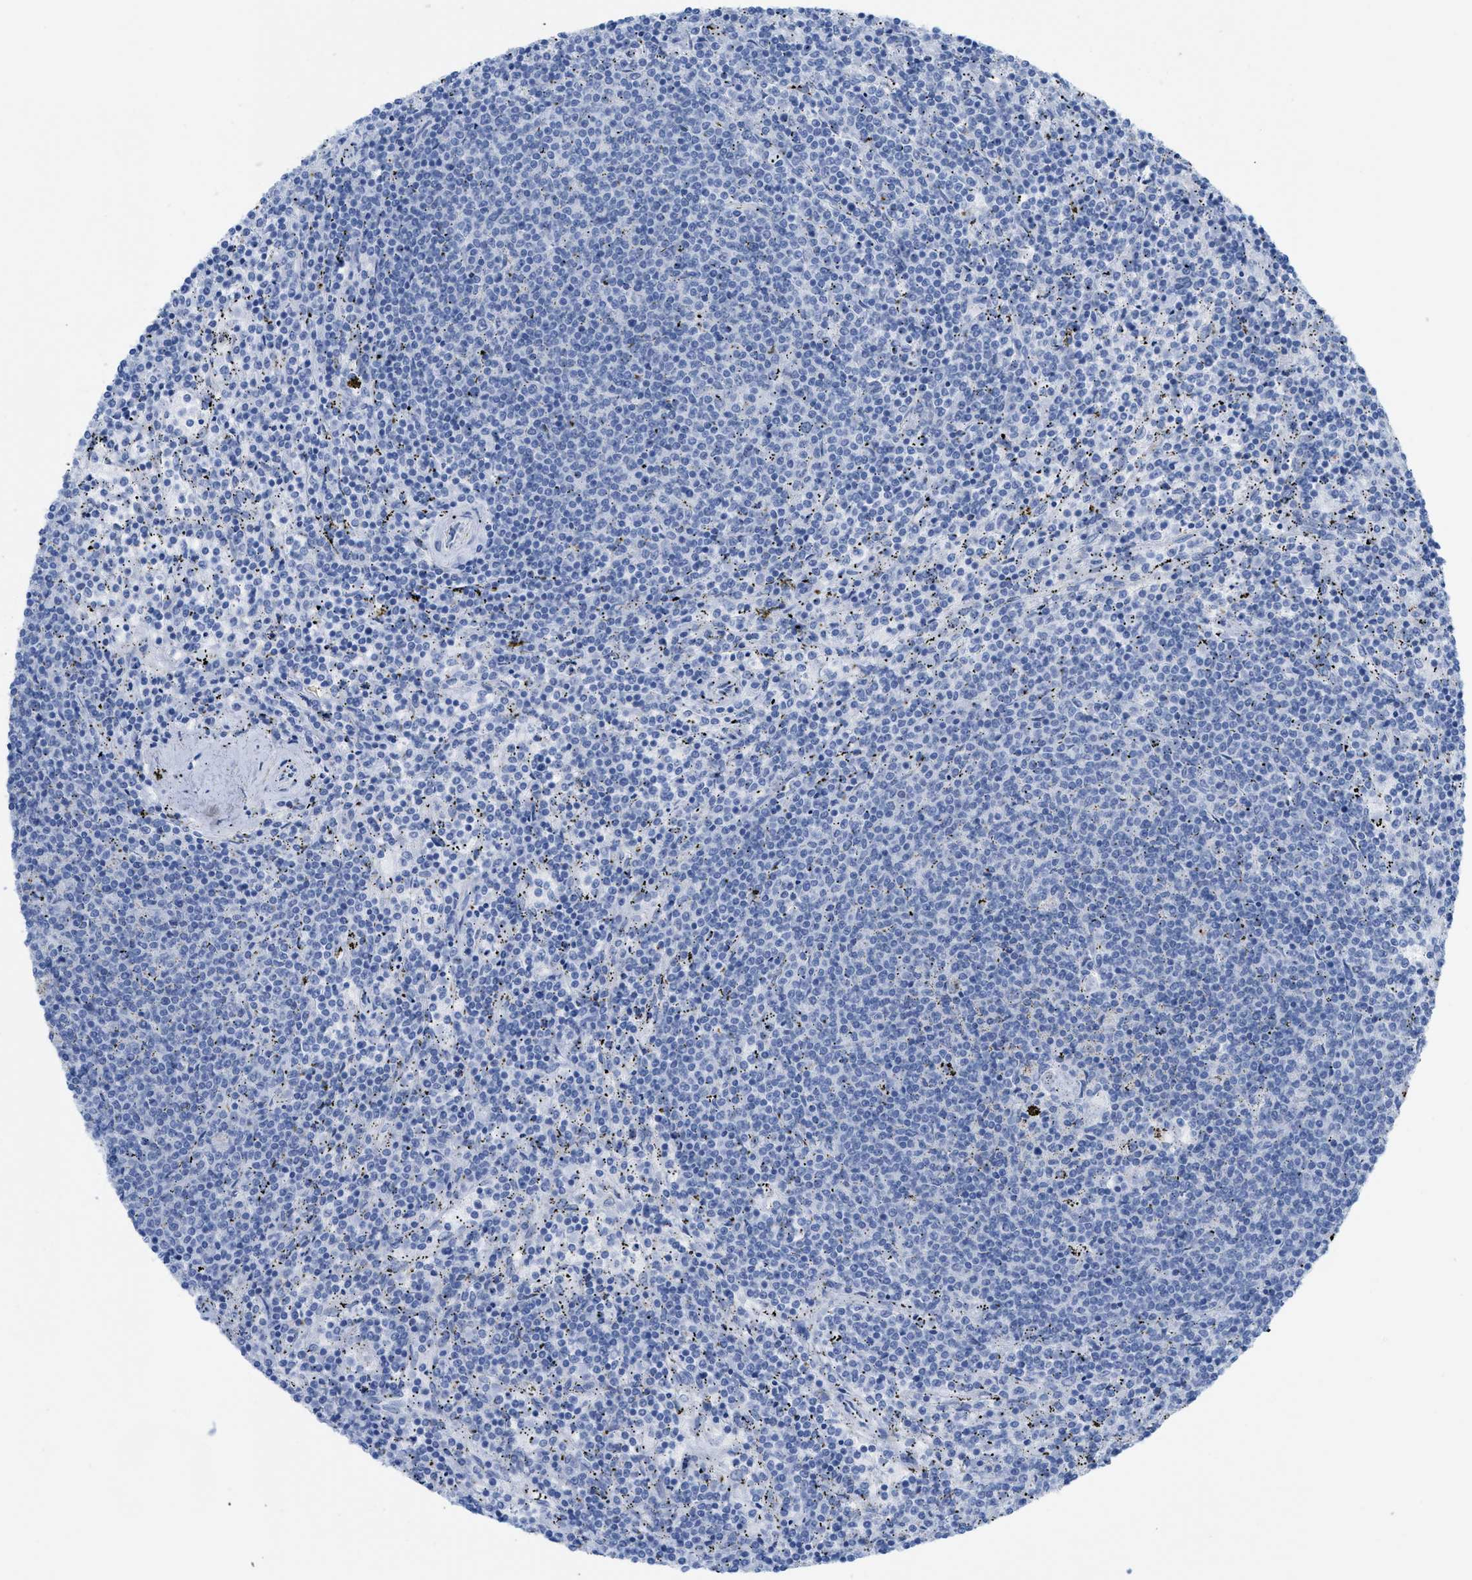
{"staining": {"intensity": "negative", "quantity": "none", "location": "none"}, "tissue": "lymphoma", "cell_type": "Tumor cells", "image_type": "cancer", "snomed": [{"axis": "morphology", "description": "Malignant lymphoma, non-Hodgkin's type, Low grade"}, {"axis": "topography", "description": "Spleen"}], "caption": "Tumor cells are negative for brown protein staining in low-grade malignant lymphoma, non-Hodgkin's type.", "gene": "WDR4", "patient": {"sex": "female", "age": 50}}